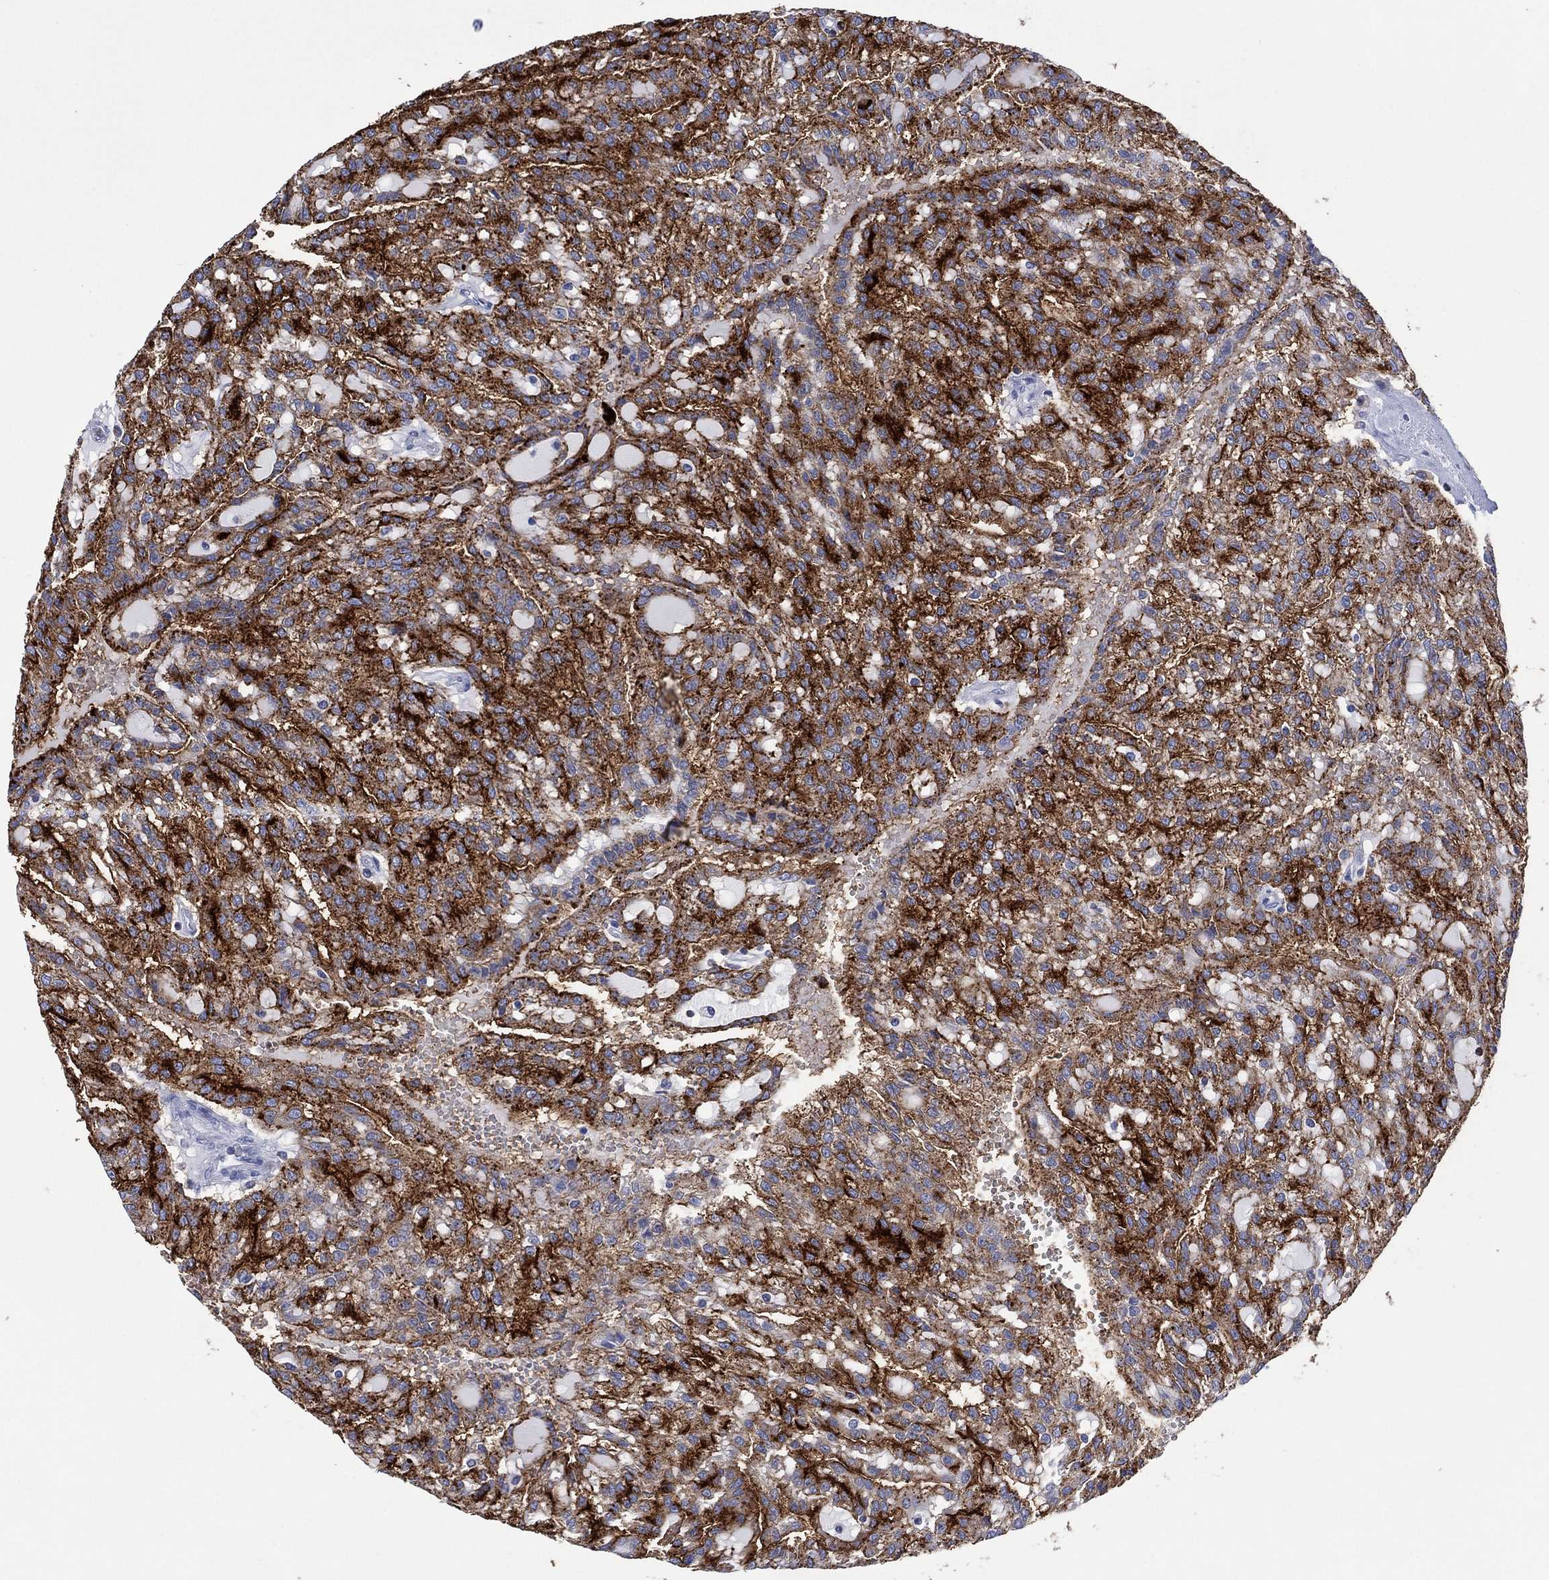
{"staining": {"intensity": "strong", "quantity": ">75%", "location": "cytoplasmic/membranous"}, "tissue": "renal cancer", "cell_type": "Tumor cells", "image_type": "cancer", "snomed": [{"axis": "morphology", "description": "Adenocarcinoma, NOS"}, {"axis": "topography", "description": "Kidney"}], "caption": "Renal adenocarcinoma was stained to show a protein in brown. There is high levels of strong cytoplasmic/membranous staining in approximately >75% of tumor cells.", "gene": "DPP4", "patient": {"sex": "male", "age": 63}}